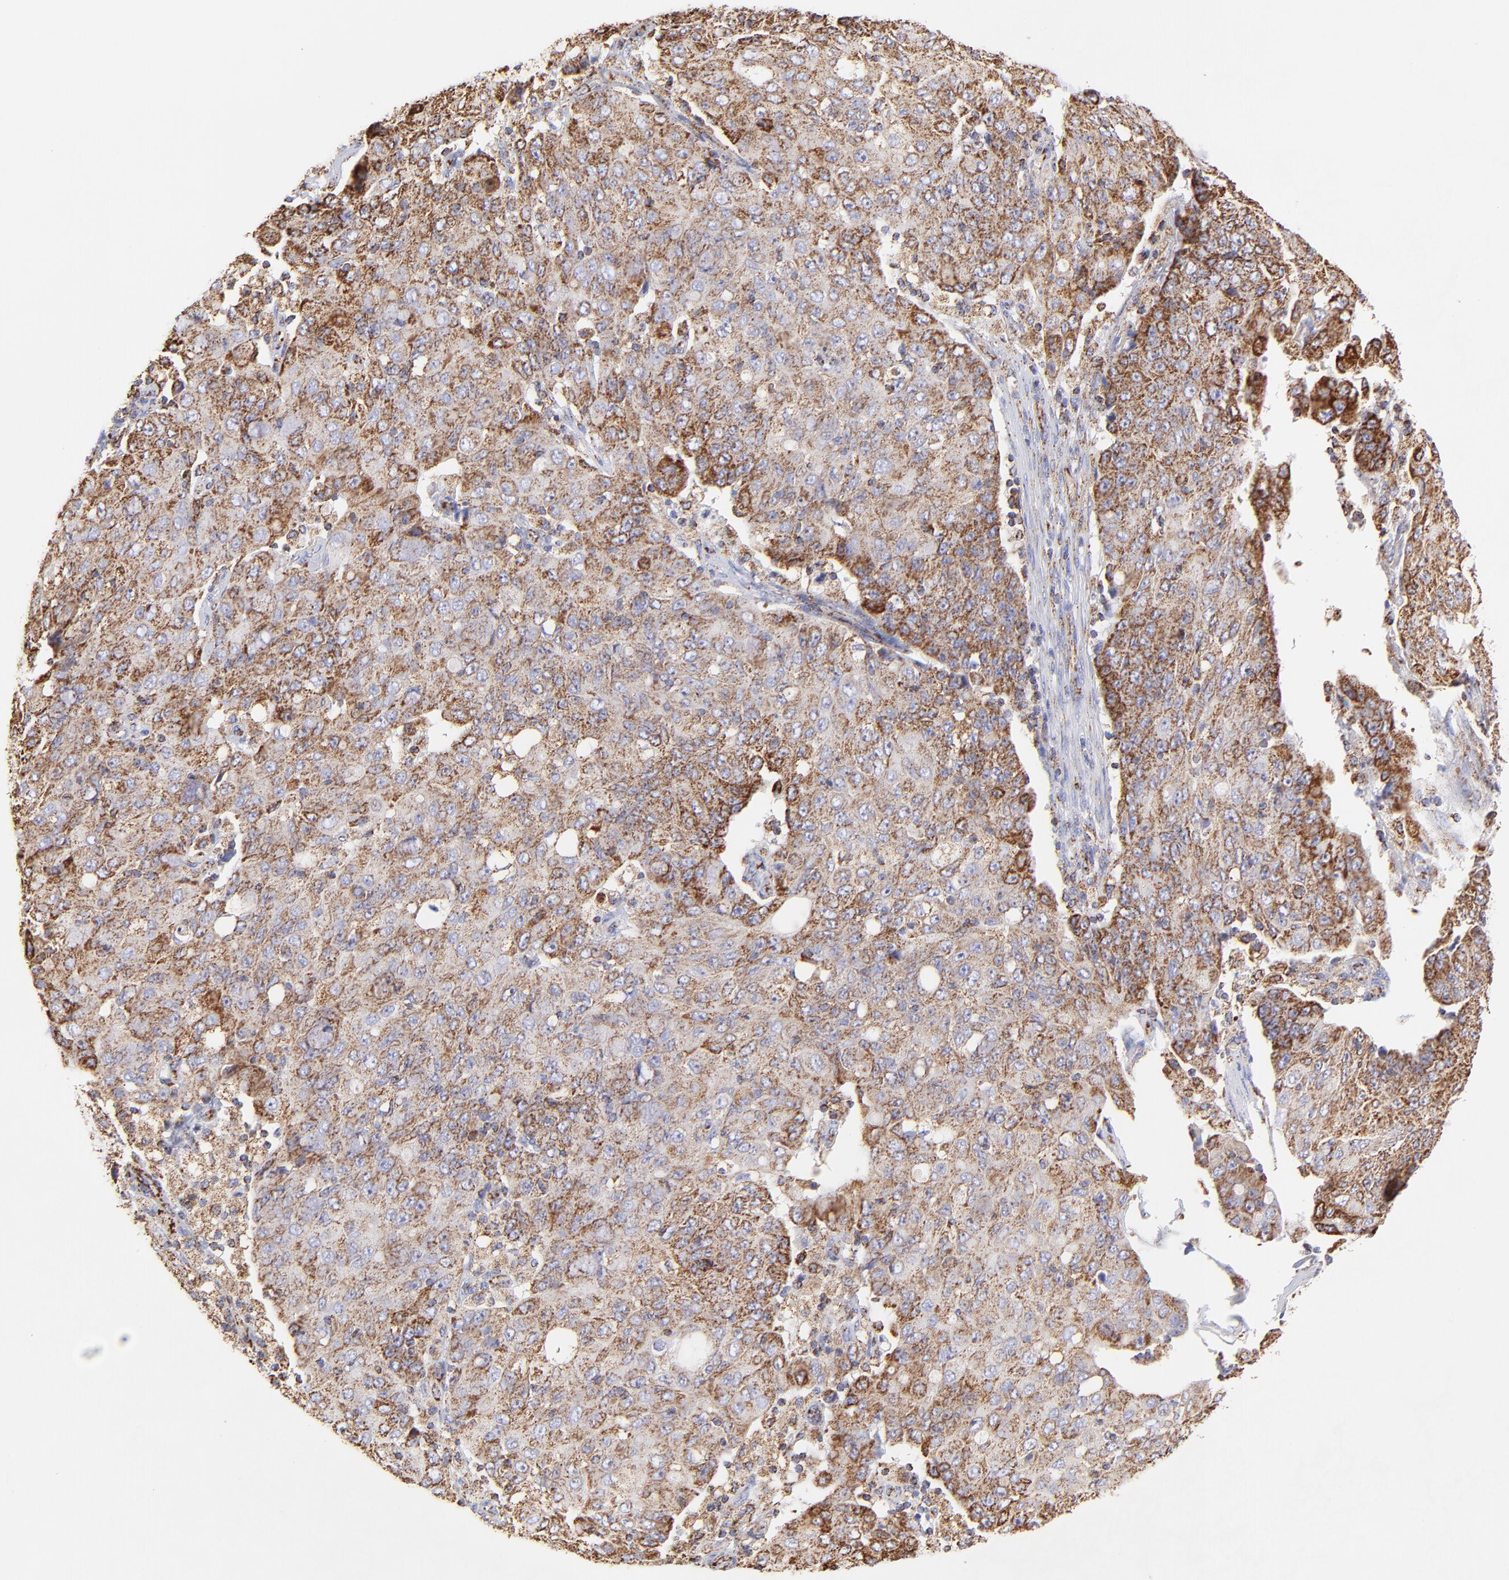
{"staining": {"intensity": "moderate", "quantity": ">75%", "location": "cytoplasmic/membranous"}, "tissue": "ovarian cancer", "cell_type": "Tumor cells", "image_type": "cancer", "snomed": [{"axis": "morphology", "description": "Carcinoma, endometroid"}, {"axis": "topography", "description": "Ovary"}], "caption": "Immunohistochemistry (IHC) photomicrograph of neoplastic tissue: ovarian cancer stained using immunohistochemistry exhibits medium levels of moderate protein expression localized specifically in the cytoplasmic/membranous of tumor cells, appearing as a cytoplasmic/membranous brown color.", "gene": "ECH1", "patient": {"sex": "female", "age": 42}}